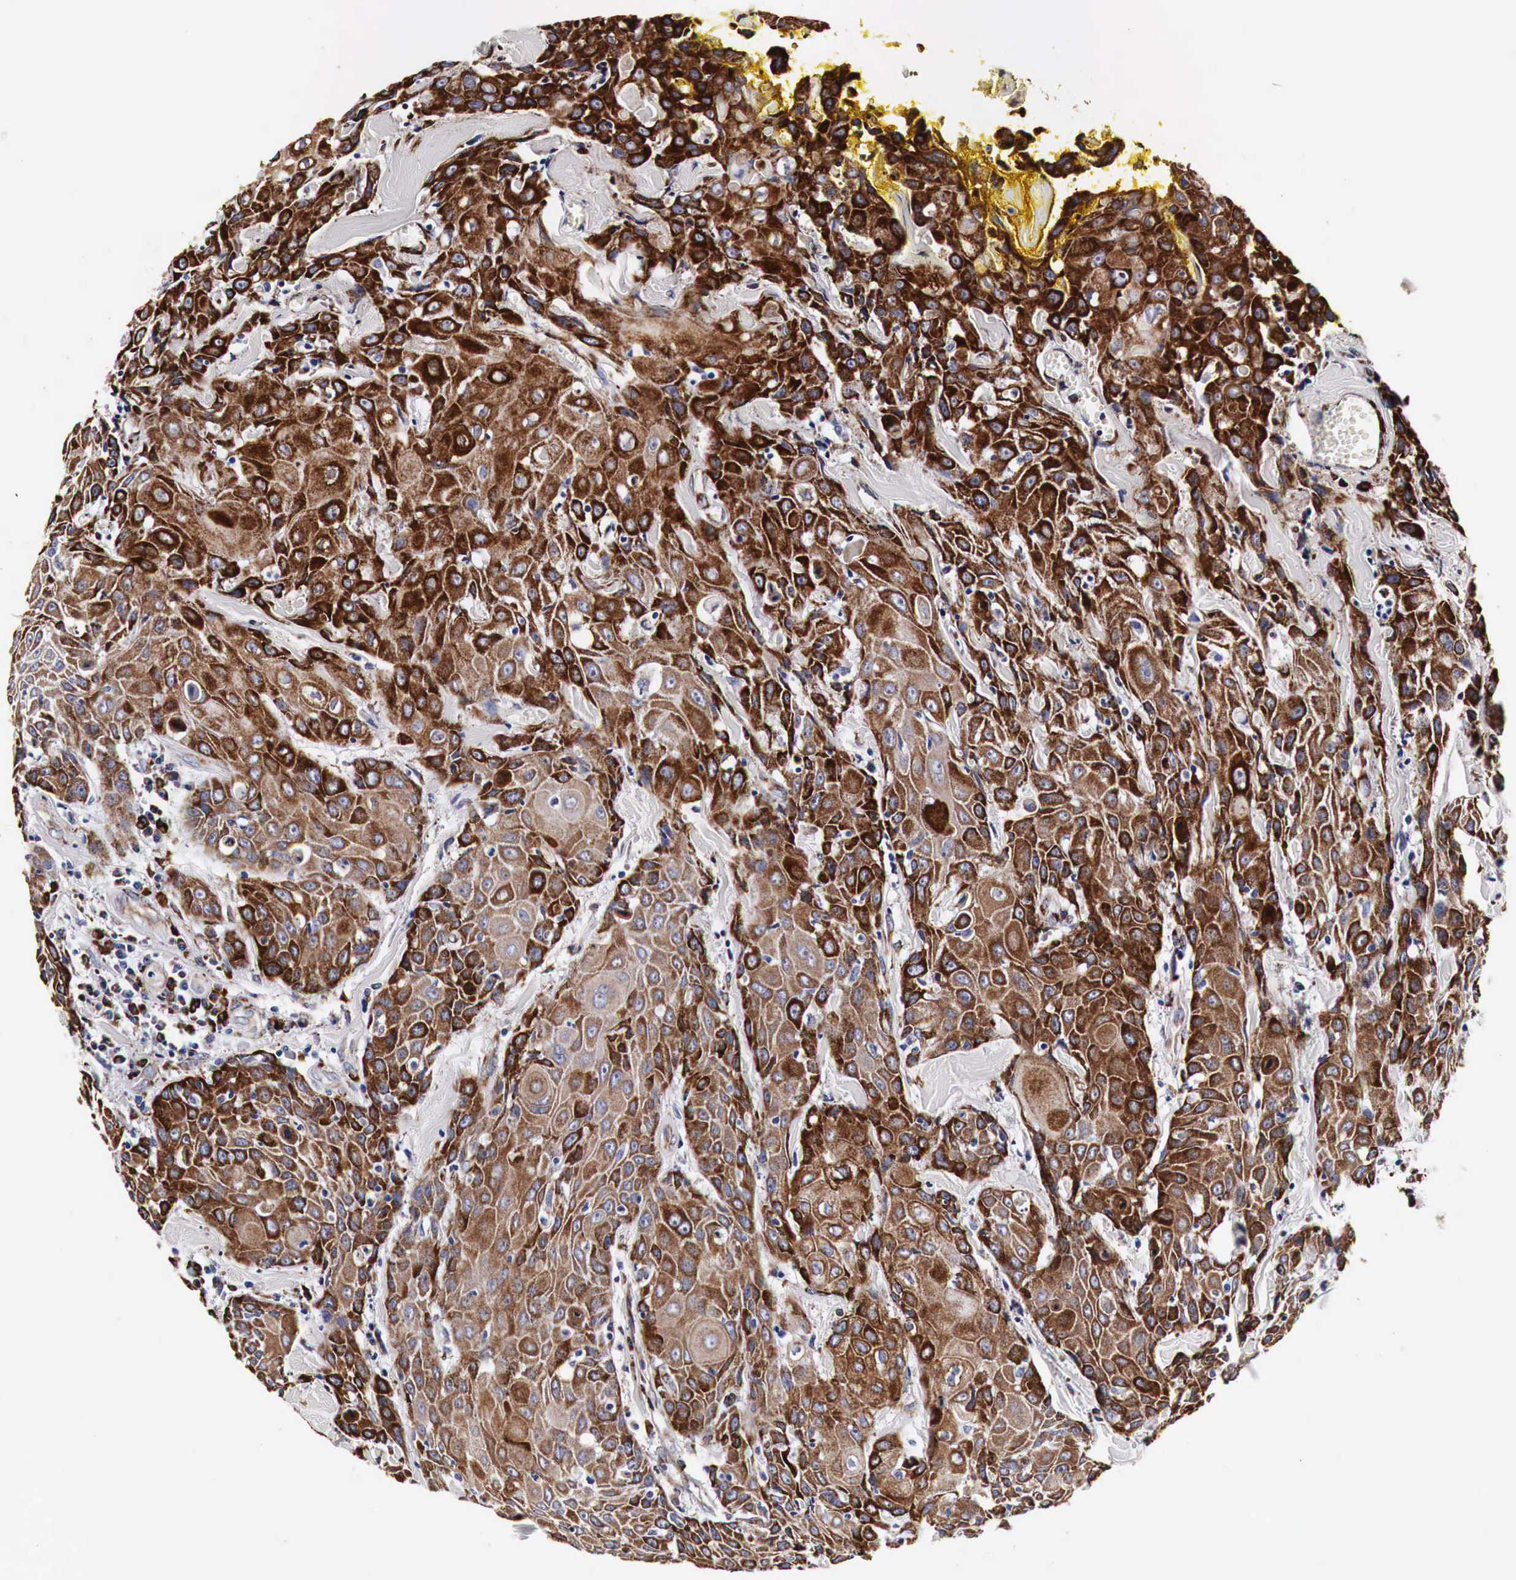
{"staining": {"intensity": "moderate", "quantity": ">75%", "location": "cytoplasmic/membranous"}, "tissue": "head and neck cancer", "cell_type": "Tumor cells", "image_type": "cancer", "snomed": [{"axis": "morphology", "description": "Squamous cell carcinoma, NOS"}, {"axis": "topography", "description": "Oral tissue"}, {"axis": "topography", "description": "Head-Neck"}], "caption": "Immunohistochemical staining of human squamous cell carcinoma (head and neck) exhibits medium levels of moderate cytoplasmic/membranous protein expression in approximately >75% of tumor cells.", "gene": "CKAP4", "patient": {"sex": "female", "age": 82}}